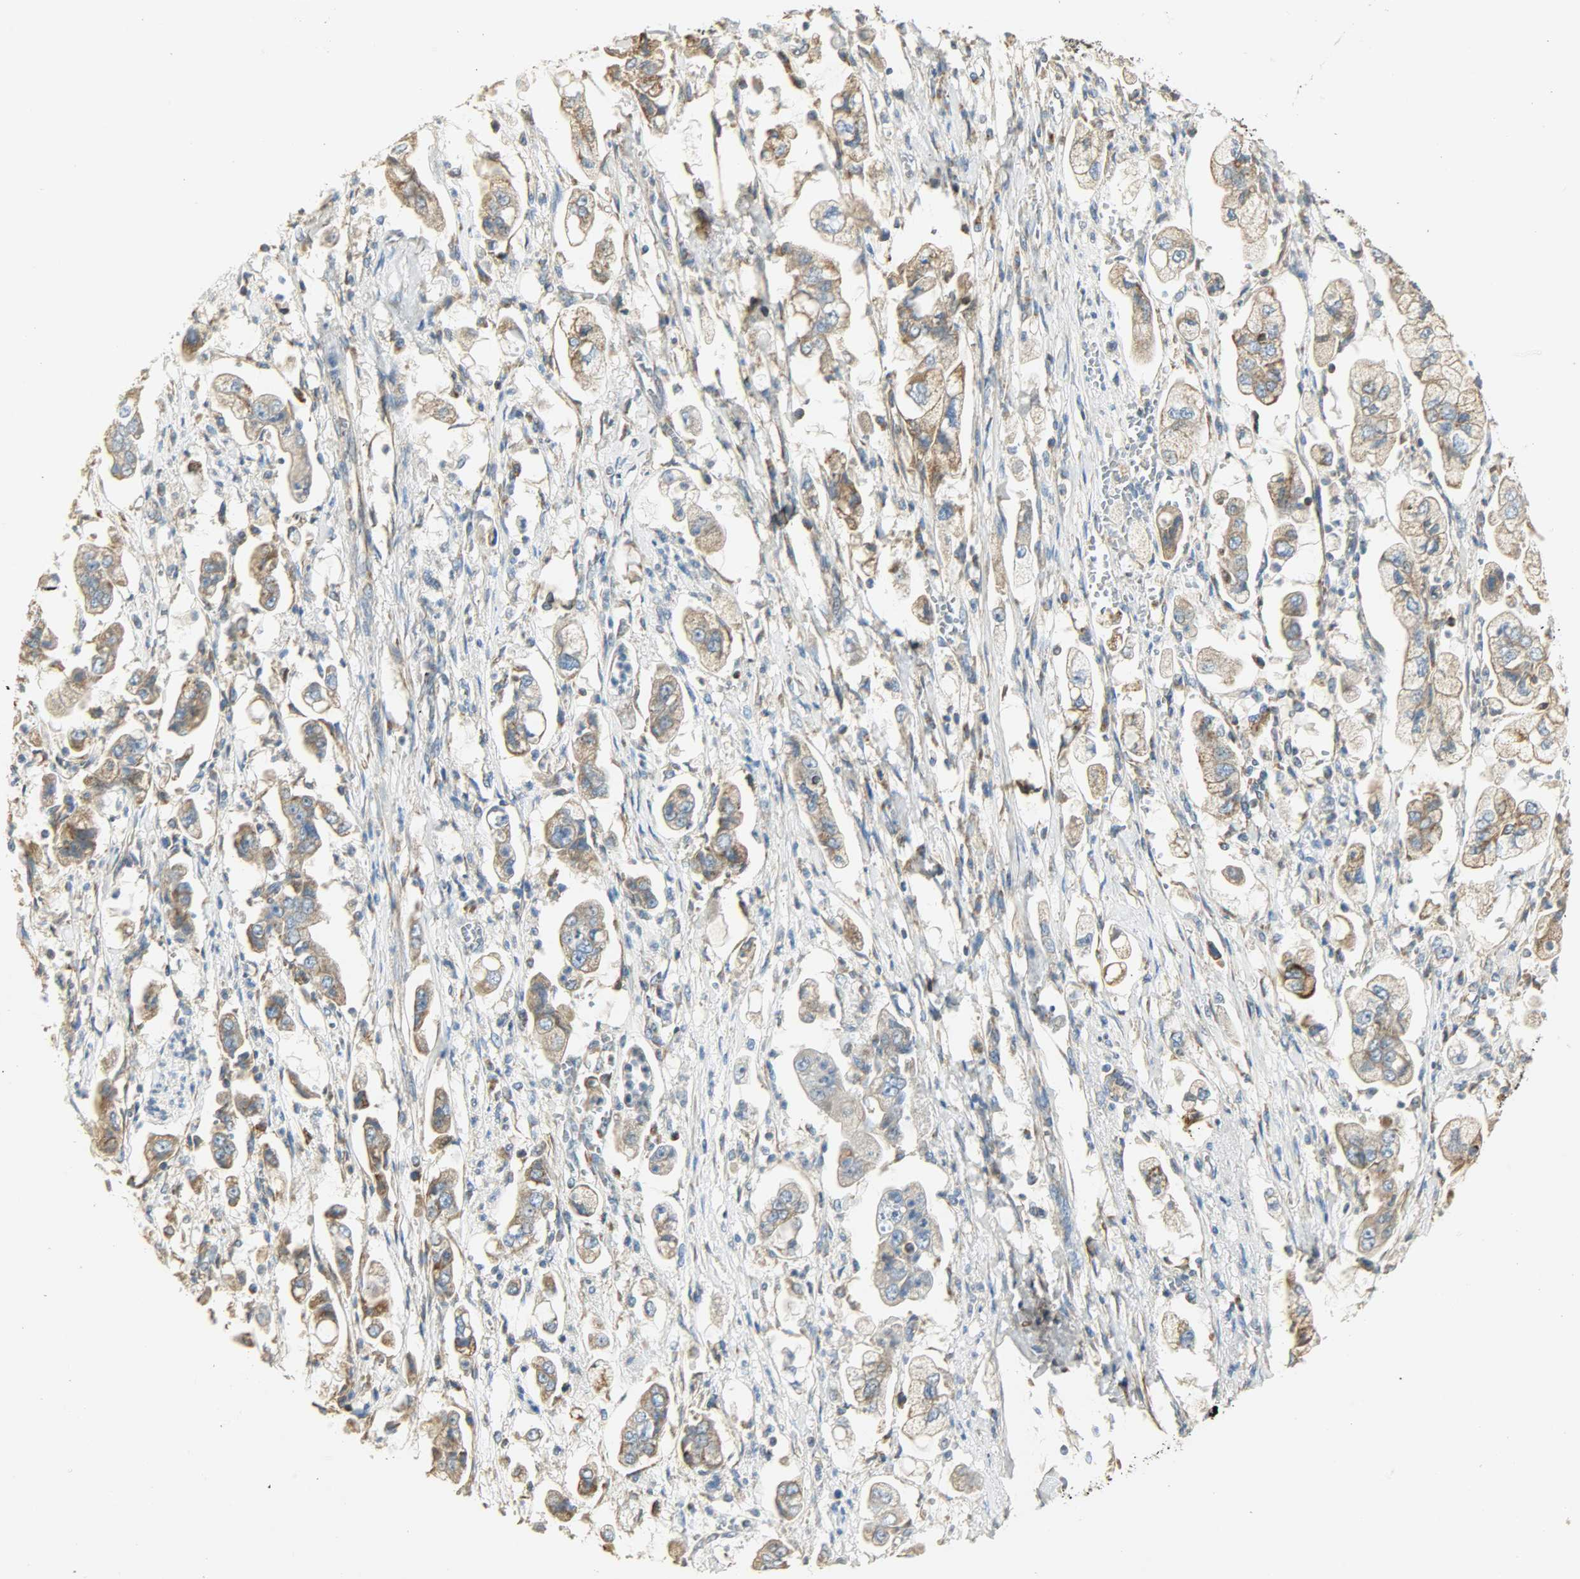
{"staining": {"intensity": "weak", "quantity": ">75%", "location": "cytoplasmic/membranous"}, "tissue": "stomach cancer", "cell_type": "Tumor cells", "image_type": "cancer", "snomed": [{"axis": "morphology", "description": "Adenocarcinoma, NOS"}, {"axis": "topography", "description": "Stomach"}], "caption": "Protein expression by immunohistochemistry (IHC) exhibits weak cytoplasmic/membranous expression in approximately >75% of tumor cells in adenocarcinoma (stomach). The staining is performed using DAB brown chromogen to label protein expression. The nuclei are counter-stained blue using hematoxylin.", "gene": "NNT", "patient": {"sex": "male", "age": 62}}